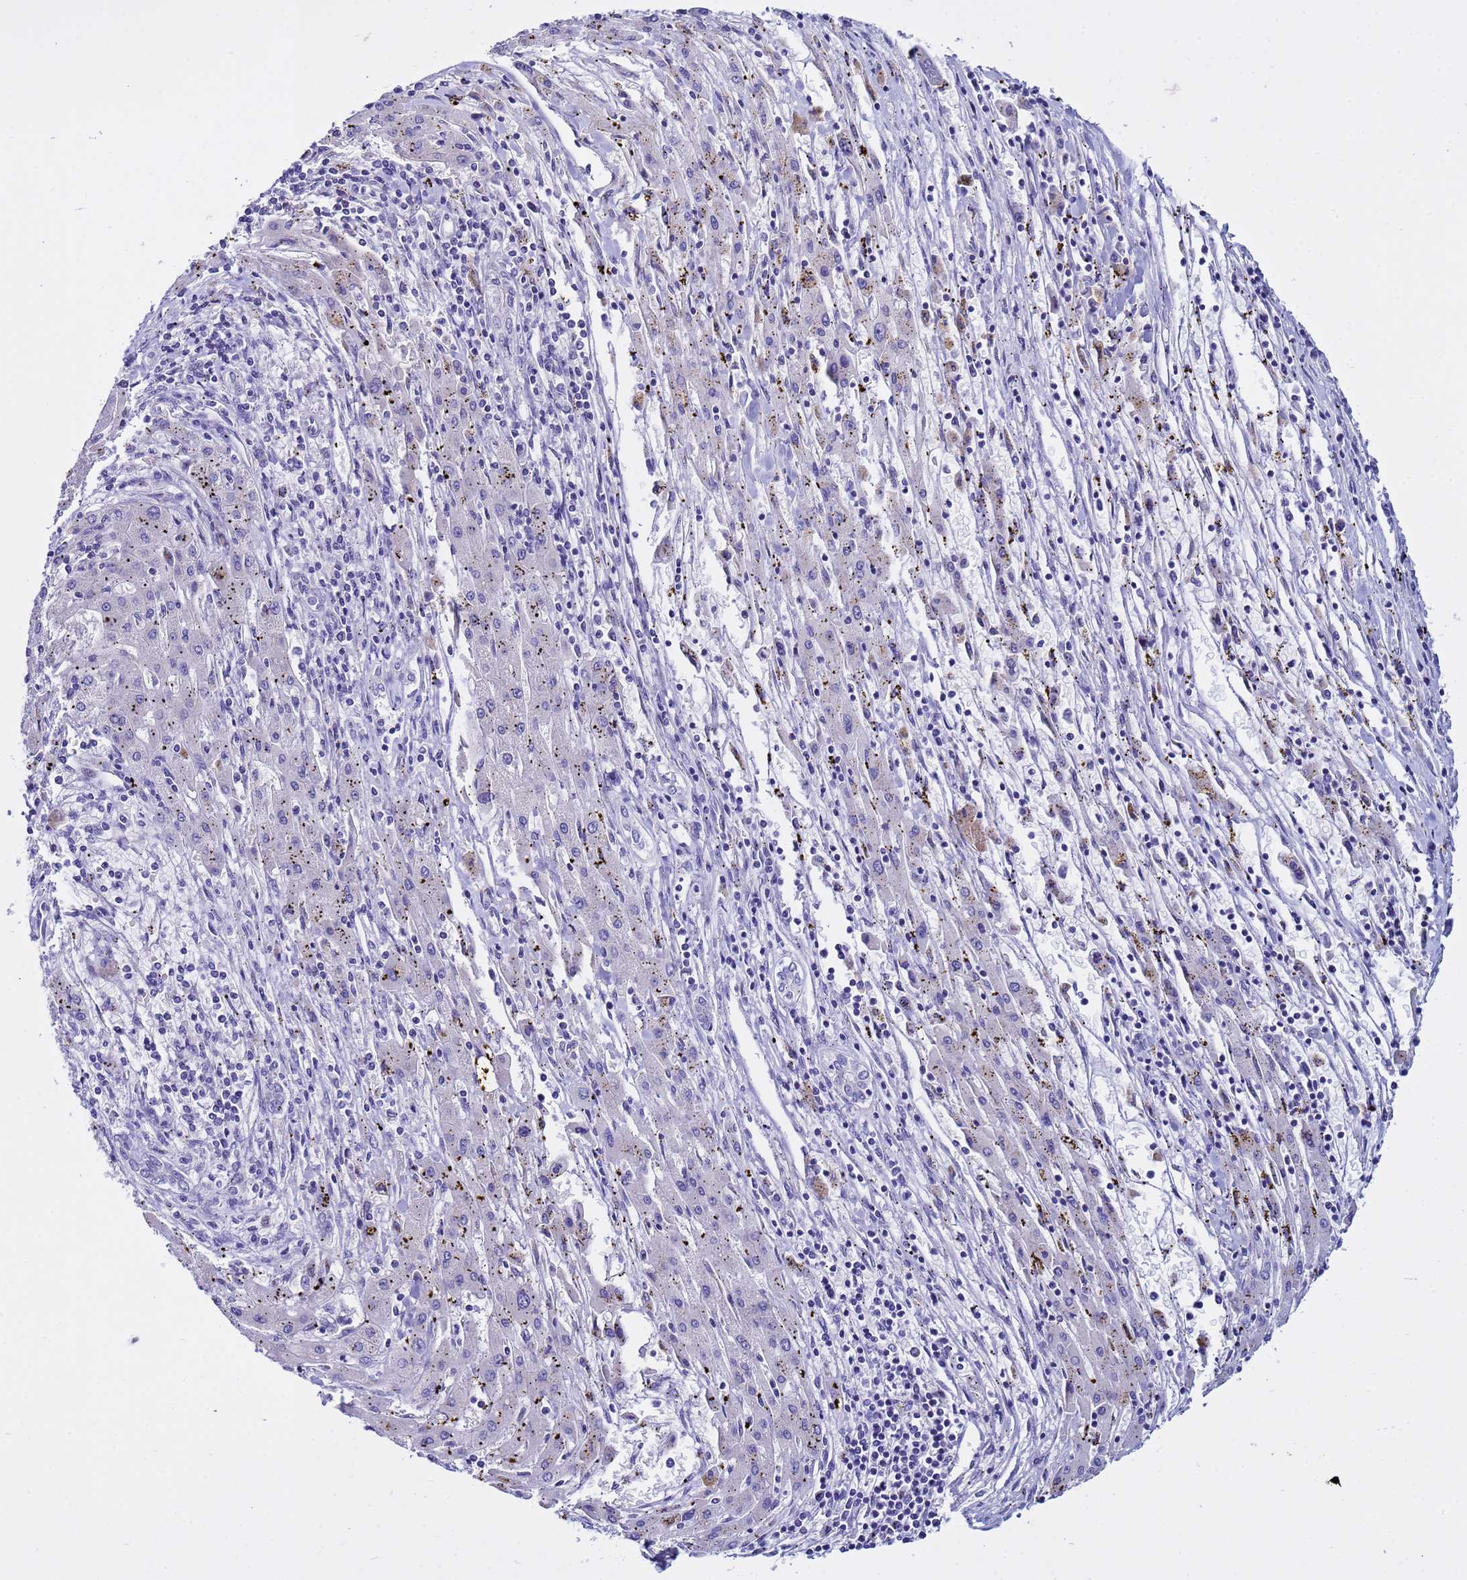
{"staining": {"intensity": "negative", "quantity": "none", "location": "none"}, "tissue": "liver cancer", "cell_type": "Tumor cells", "image_type": "cancer", "snomed": [{"axis": "morphology", "description": "Carcinoma, Hepatocellular, NOS"}, {"axis": "topography", "description": "Liver"}], "caption": "Immunohistochemical staining of human liver hepatocellular carcinoma demonstrates no significant staining in tumor cells.", "gene": "IGSF11", "patient": {"sex": "male", "age": 72}}